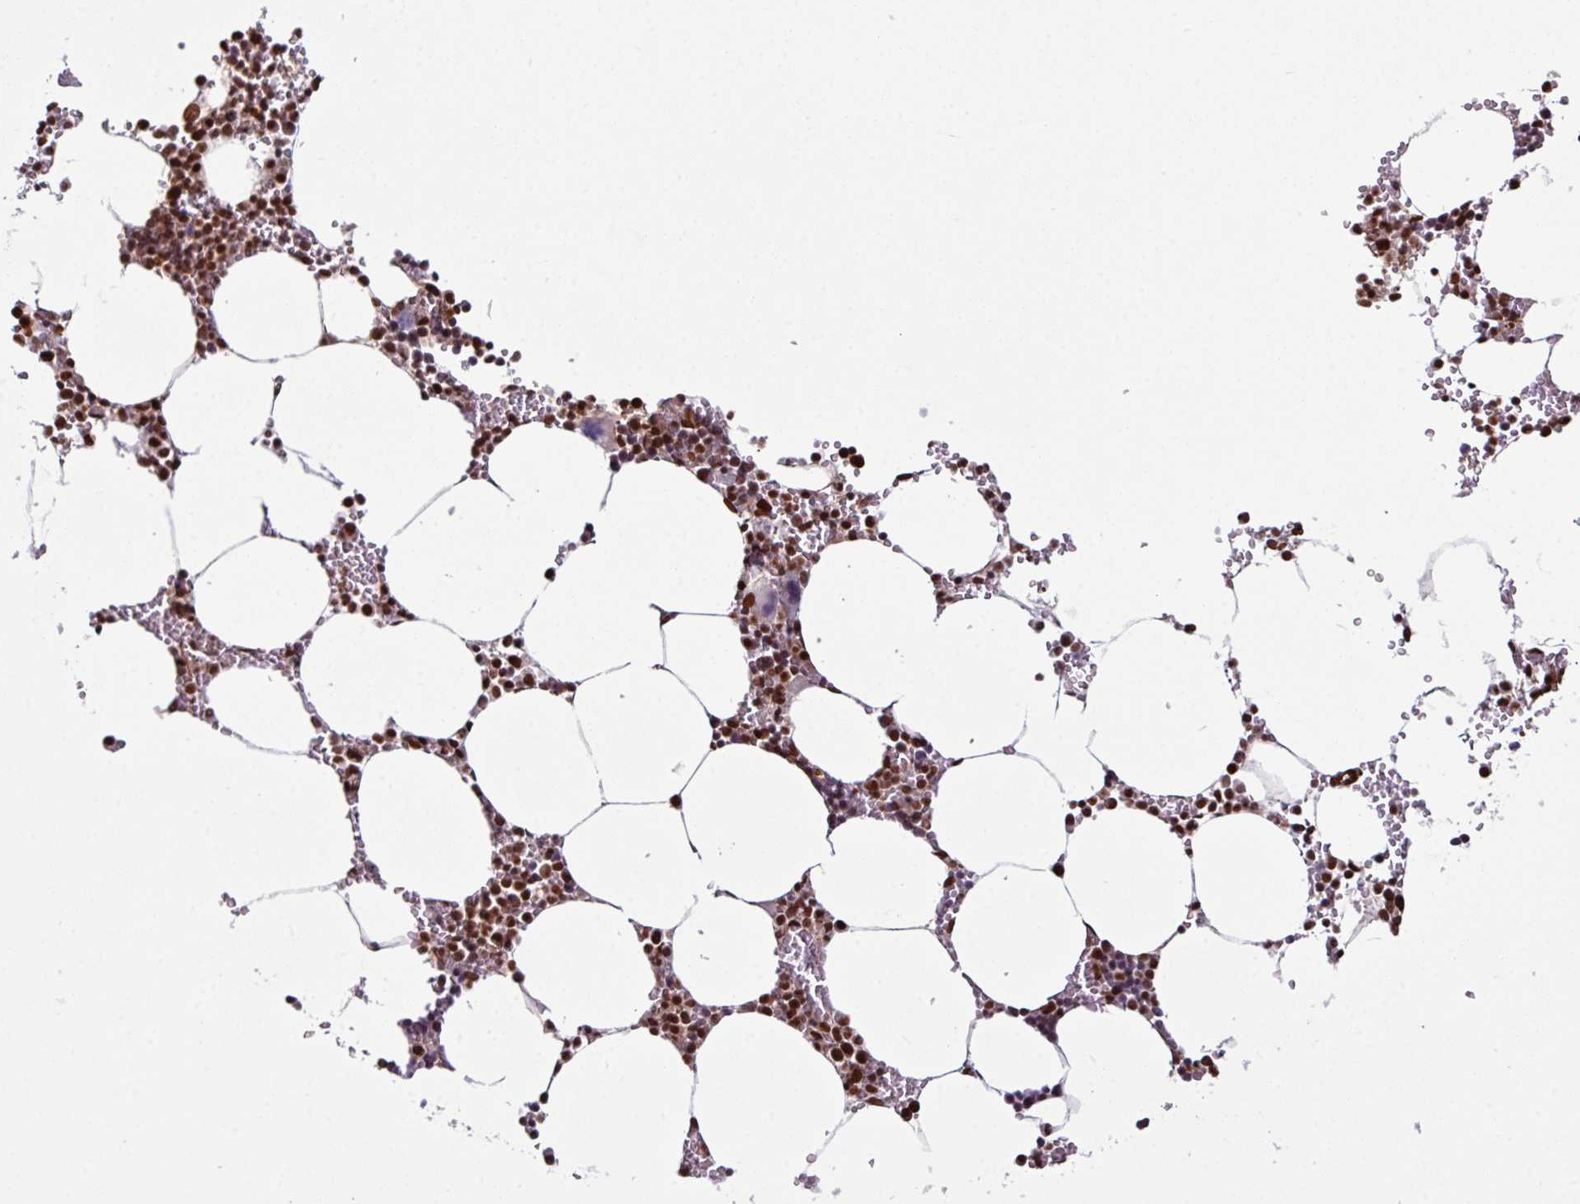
{"staining": {"intensity": "strong", "quantity": "25%-75%", "location": "nuclear"}, "tissue": "bone marrow", "cell_type": "Hematopoietic cells", "image_type": "normal", "snomed": [{"axis": "morphology", "description": "Normal tissue, NOS"}, {"axis": "topography", "description": "Bone marrow"}], "caption": "This photomicrograph displays IHC staining of unremarkable human bone marrow, with high strong nuclear positivity in about 25%-75% of hematopoietic cells.", "gene": "MORF4L2", "patient": {"sex": "male", "age": 70}}